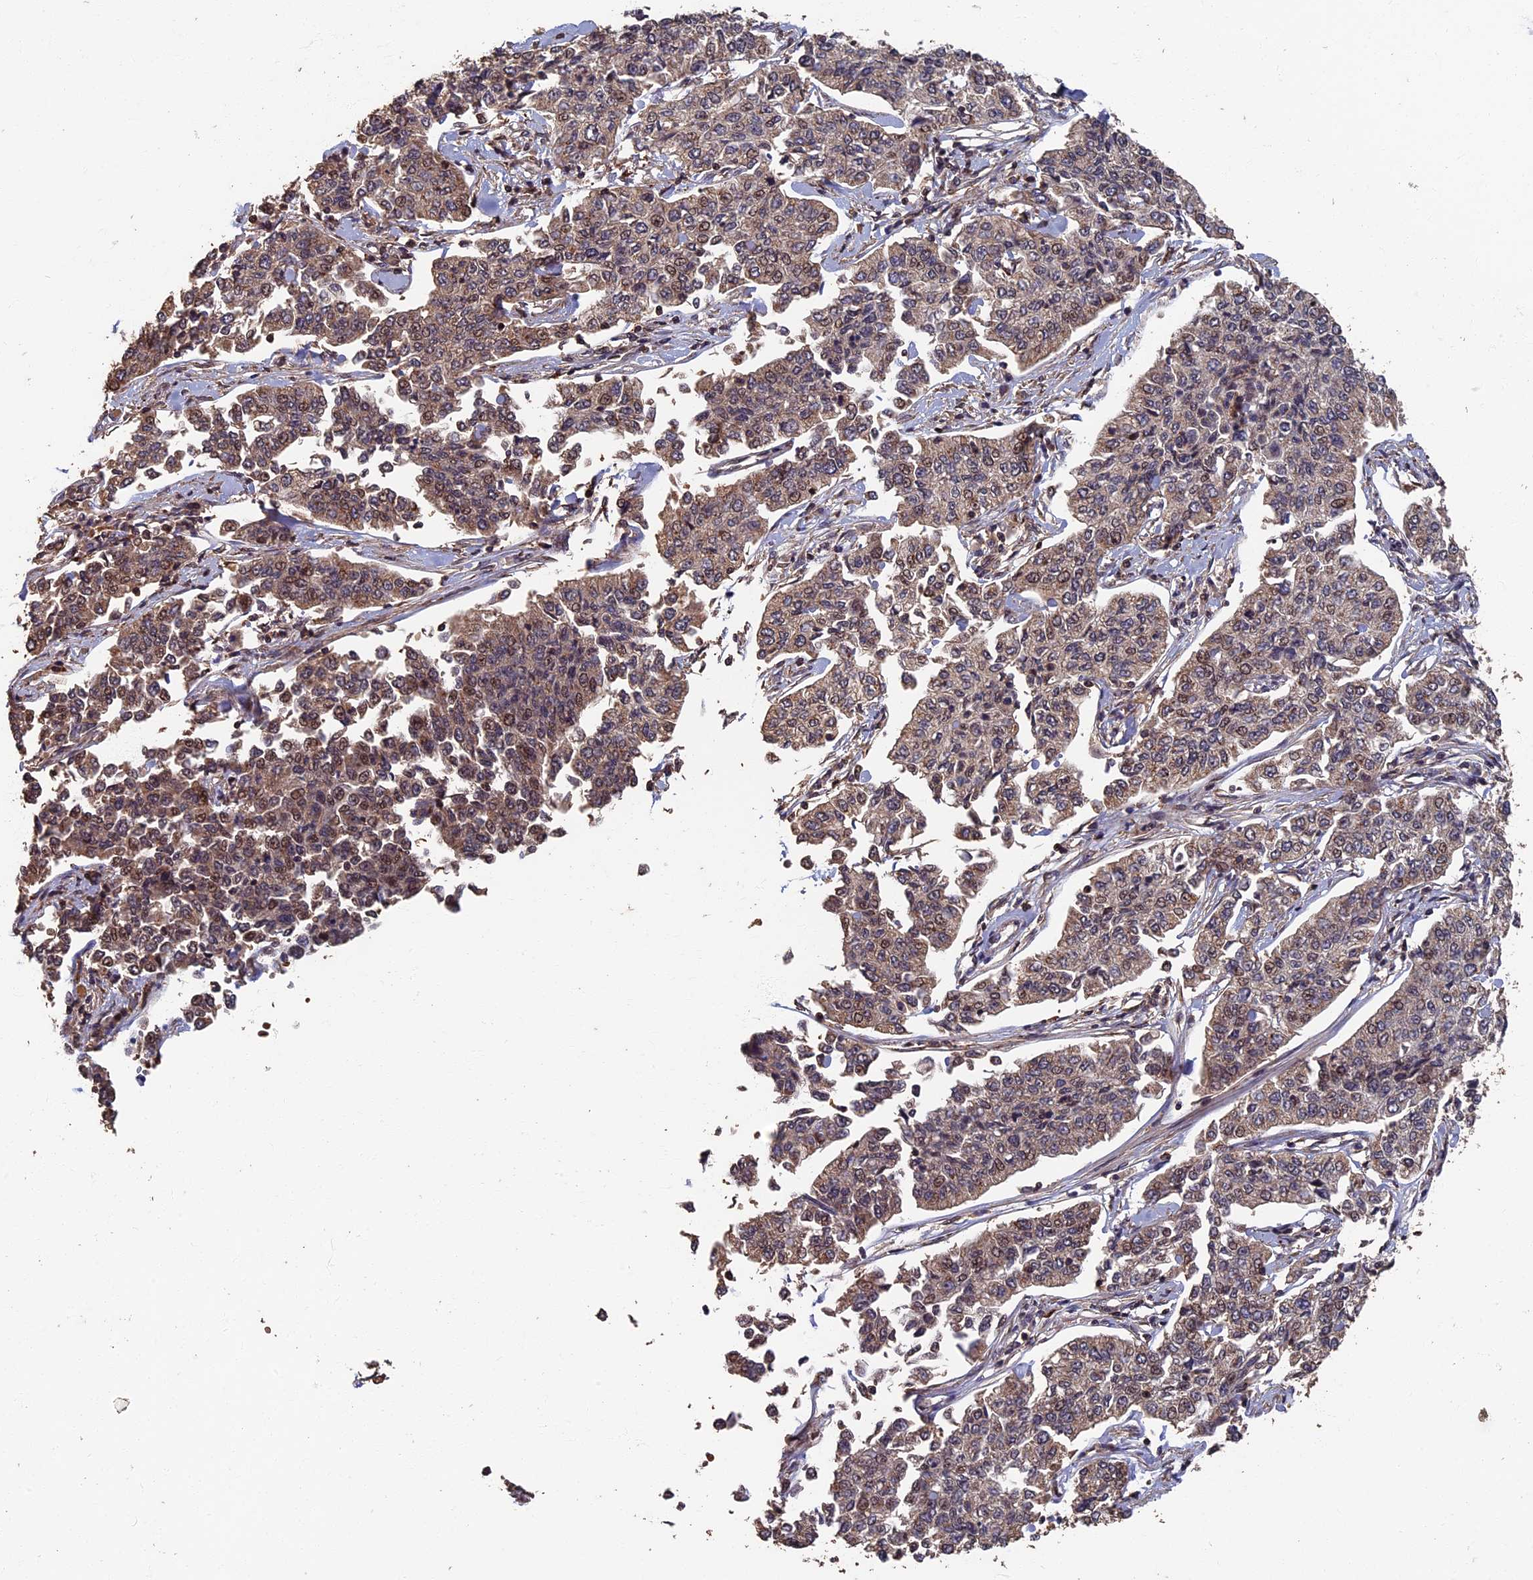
{"staining": {"intensity": "moderate", "quantity": ">75%", "location": "cytoplasmic/membranous,nuclear"}, "tissue": "cervical cancer", "cell_type": "Tumor cells", "image_type": "cancer", "snomed": [{"axis": "morphology", "description": "Squamous cell carcinoma, NOS"}, {"axis": "topography", "description": "Cervix"}], "caption": "An IHC histopathology image of neoplastic tissue is shown. Protein staining in brown highlights moderate cytoplasmic/membranous and nuclear positivity in squamous cell carcinoma (cervical) within tumor cells.", "gene": "RASGRF1", "patient": {"sex": "female", "age": 35}}